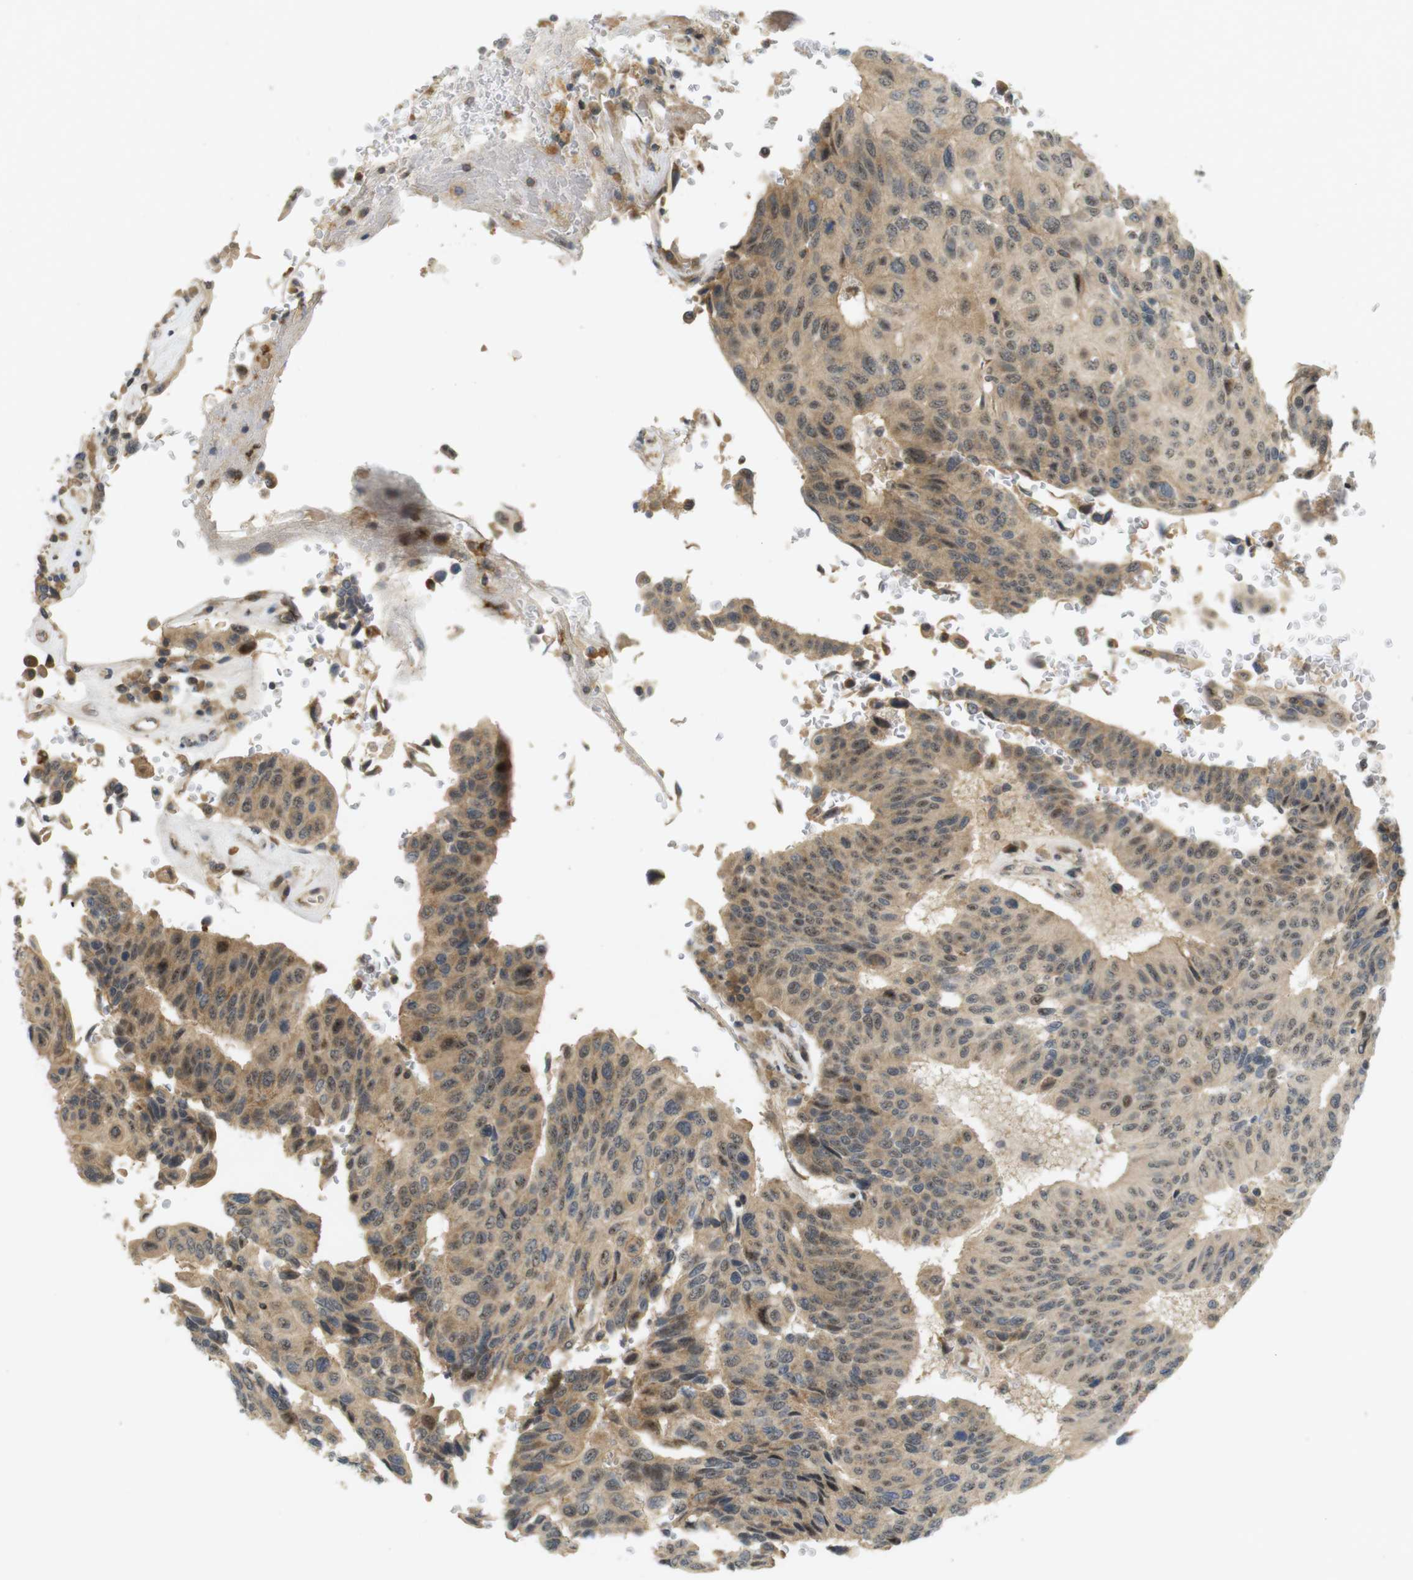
{"staining": {"intensity": "moderate", "quantity": ">75%", "location": "cytoplasmic/membranous,nuclear"}, "tissue": "urothelial cancer", "cell_type": "Tumor cells", "image_type": "cancer", "snomed": [{"axis": "morphology", "description": "Urothelial carcinoma, High grade"}, {"axis": "topography", "description": "Urinary bladder"}], "caption": "Tumor cells show medium levels of moderate cytoplasmic/membranous and nuclear positivity in about >75% of cells in high-grade urothelial carcinoma.", "gene": "TMX3", "patient": {"sex": "male", "age": 66}}